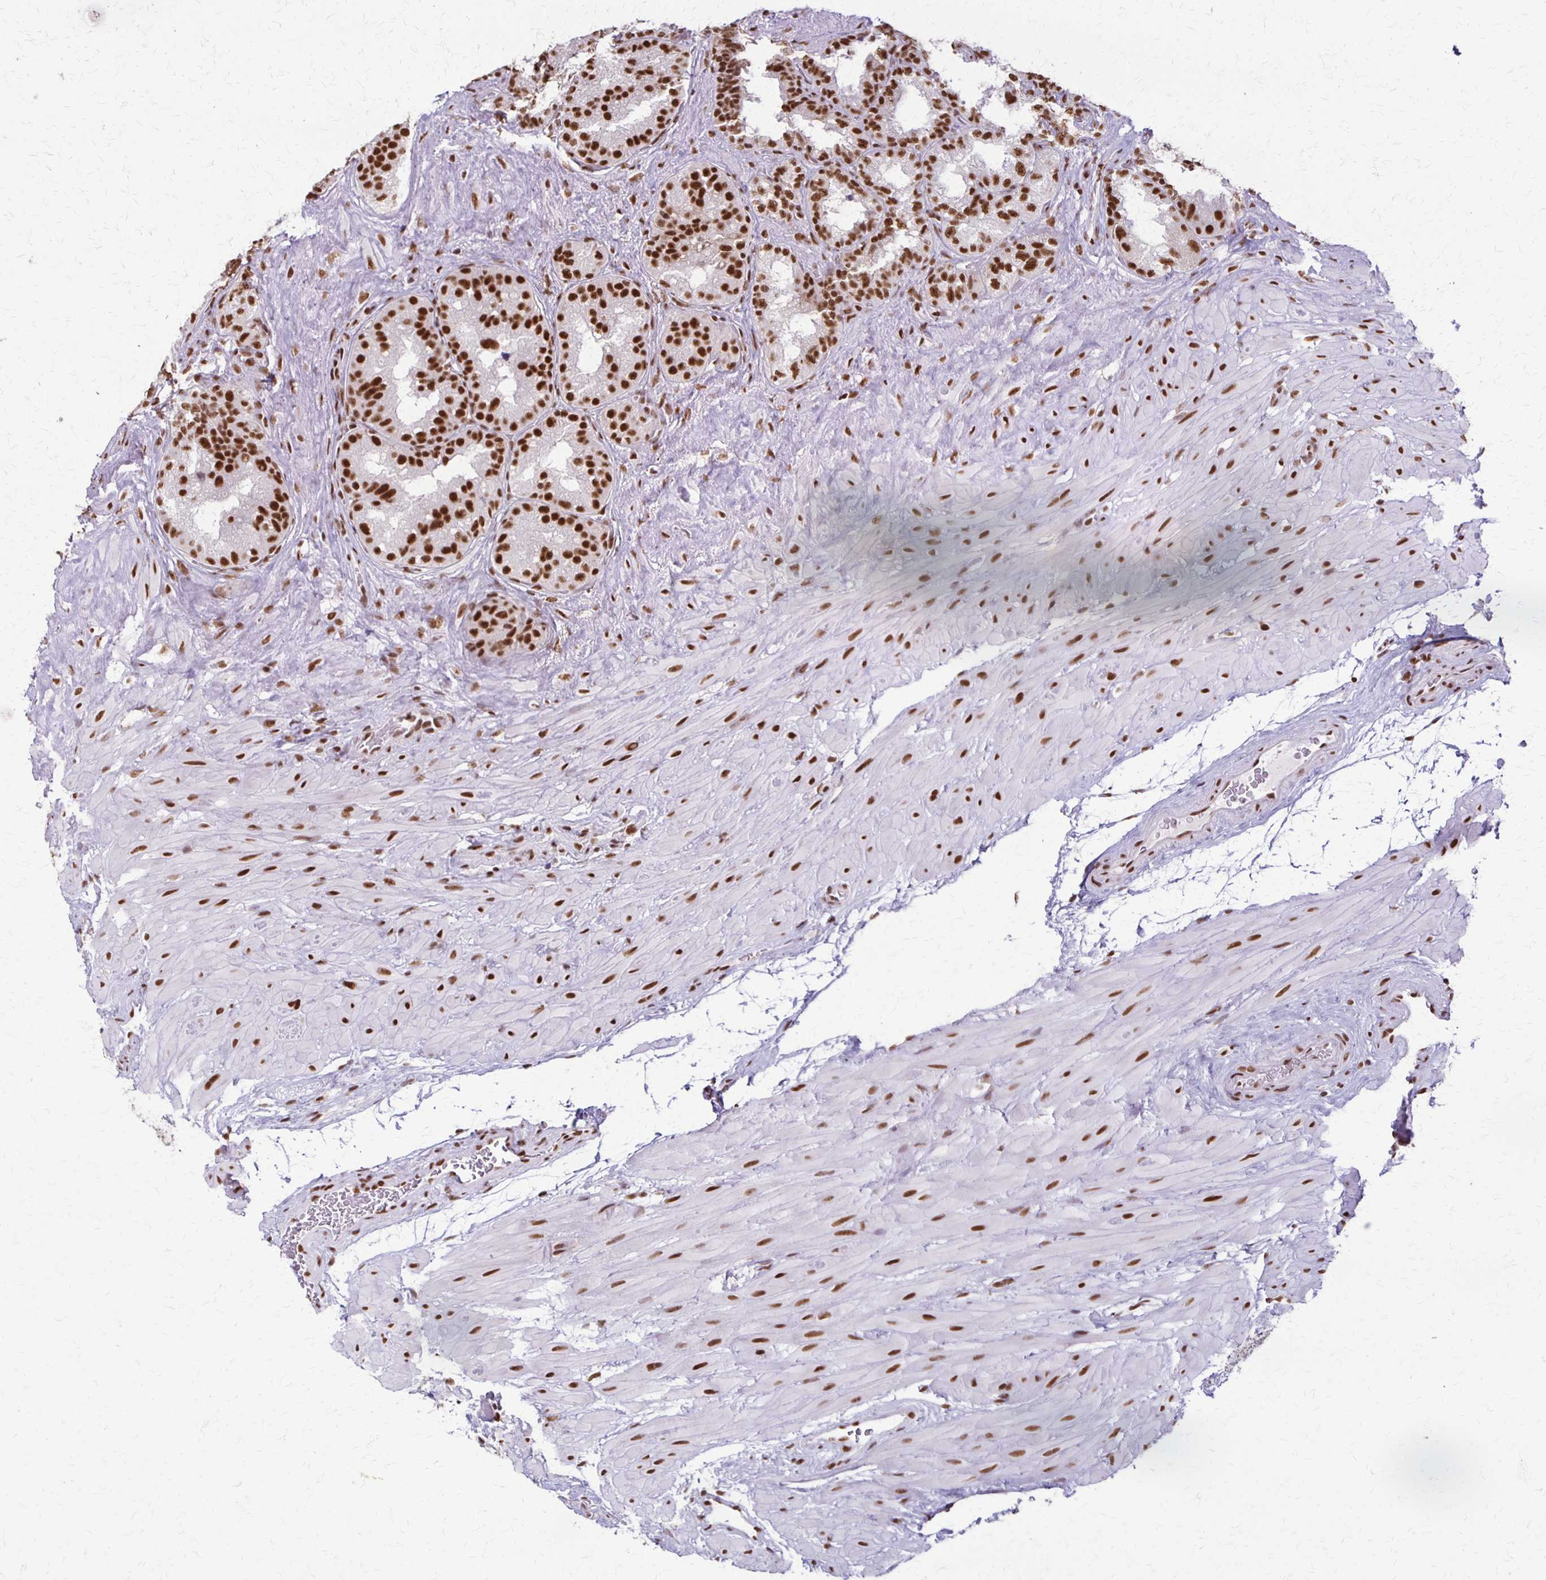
{"staining": {"intensity": "strong", "quantity": ">75%", "location": "nuclear"}, "tissue": "seminal vesicle", "cell_type": "Glandular cells", "image_type": "normal", "snomed": [{"axis": "morphology", "description": "Normal tissue, NOS"}, {"axis": "topography", "description": "Seminal veicle"}], "caption": "Seminal vesicle stained with IHC displays strong nuclear positivity in approximately >75% of glandular cells.", "gene": "XRCC6", "patient": {"sex": "male", "age": 60}}